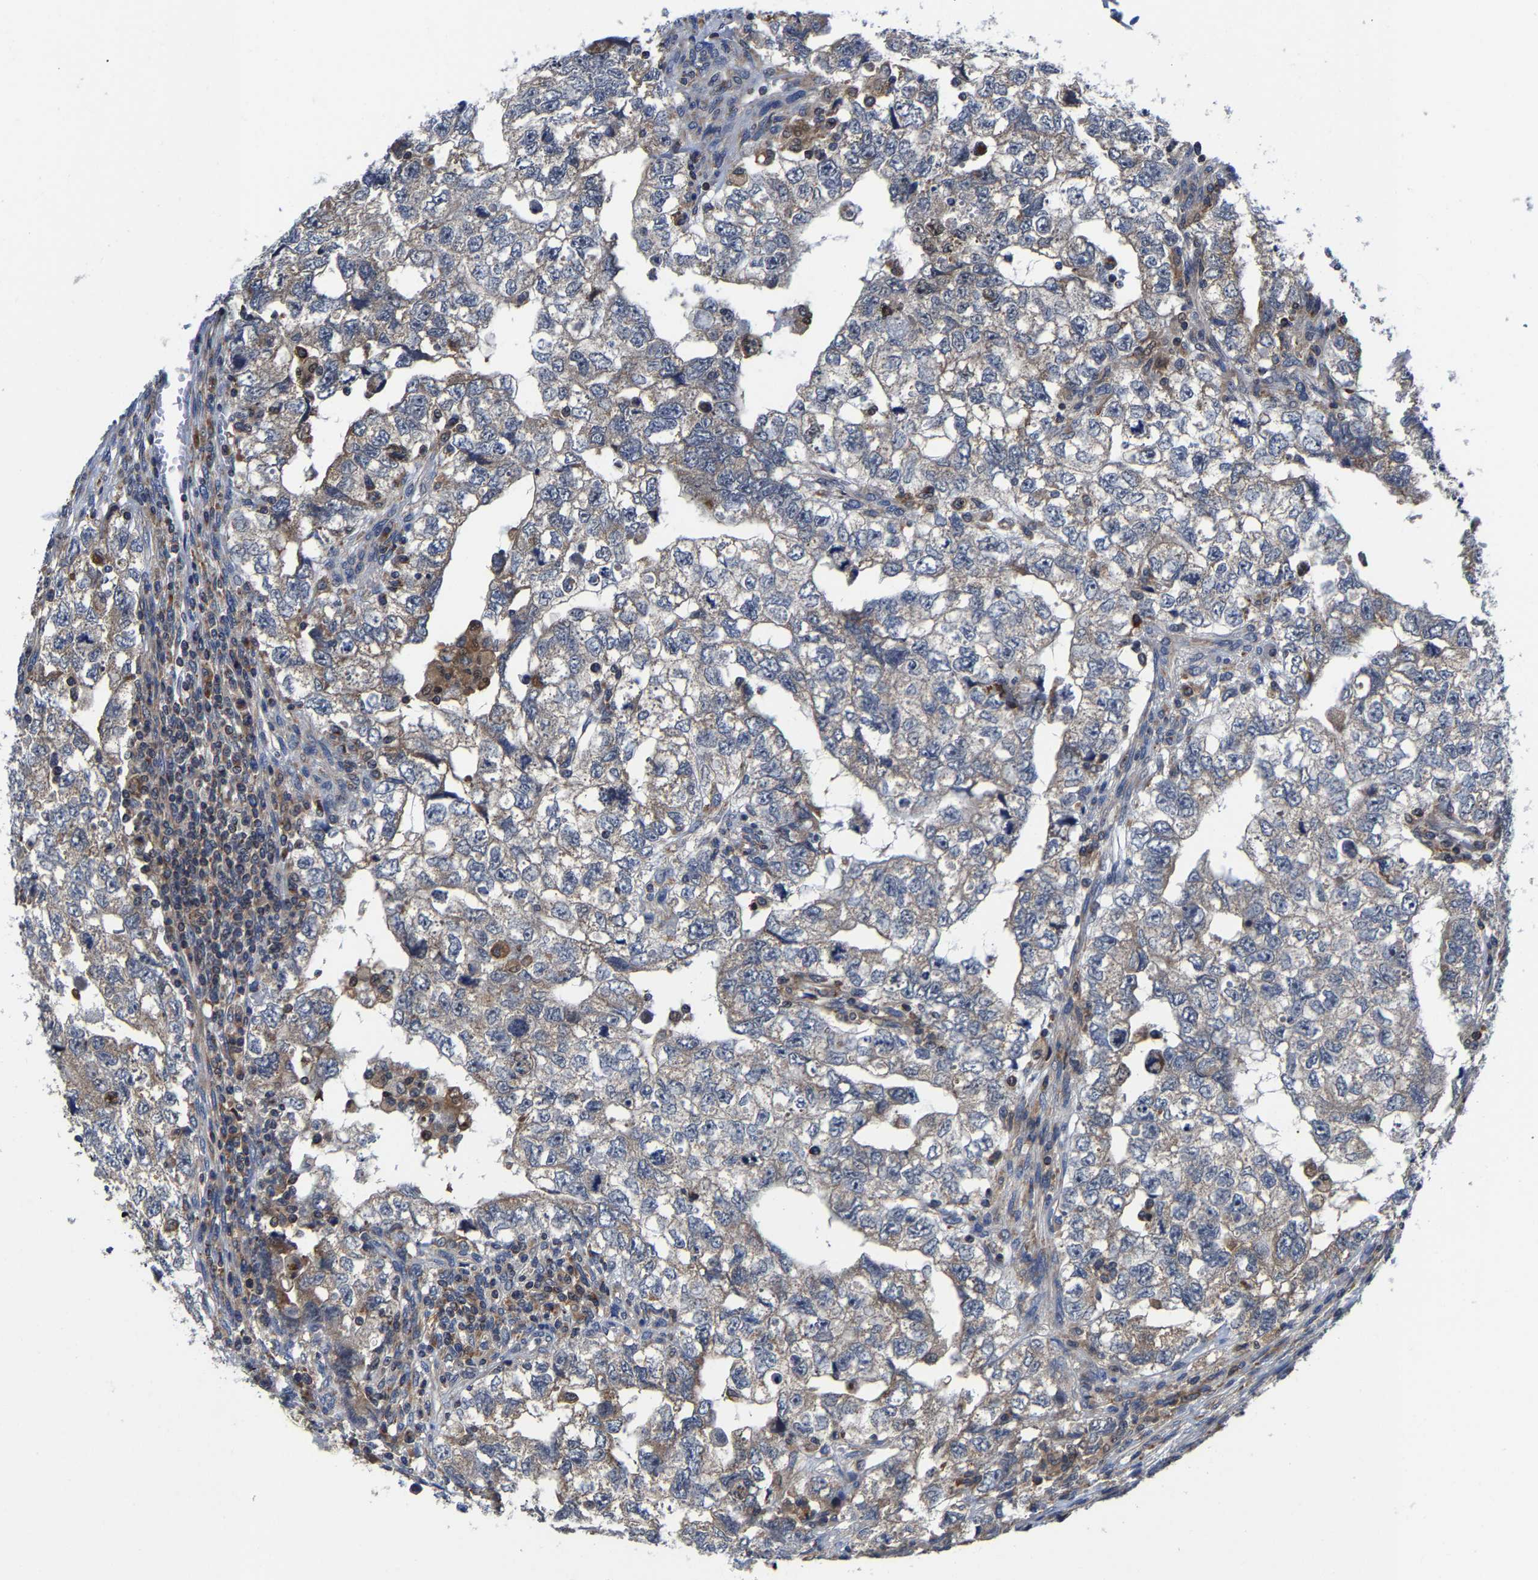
{"staining": {"intensity": "weak", "quantity": "25%-75%", "location": "cytoplasmic/membranous"}, "tissue": "testis cancer", "cell_type": "Tumor cells", "image_type": "cancer", "snomed": [{"axis": "morphology", "description": "Carcinoma, Embryonal, NOS"}, {"axis": "topography", "description": "Testis"}], "caption": "Tumor cells demonstrate weak cytoplasmic/membranous staining in approximately 25%-75% of cells in testis cancer (embryonal carcinoma).", "gene": "PFKFB3", "patient": {"sex": "male", "age": 36}}